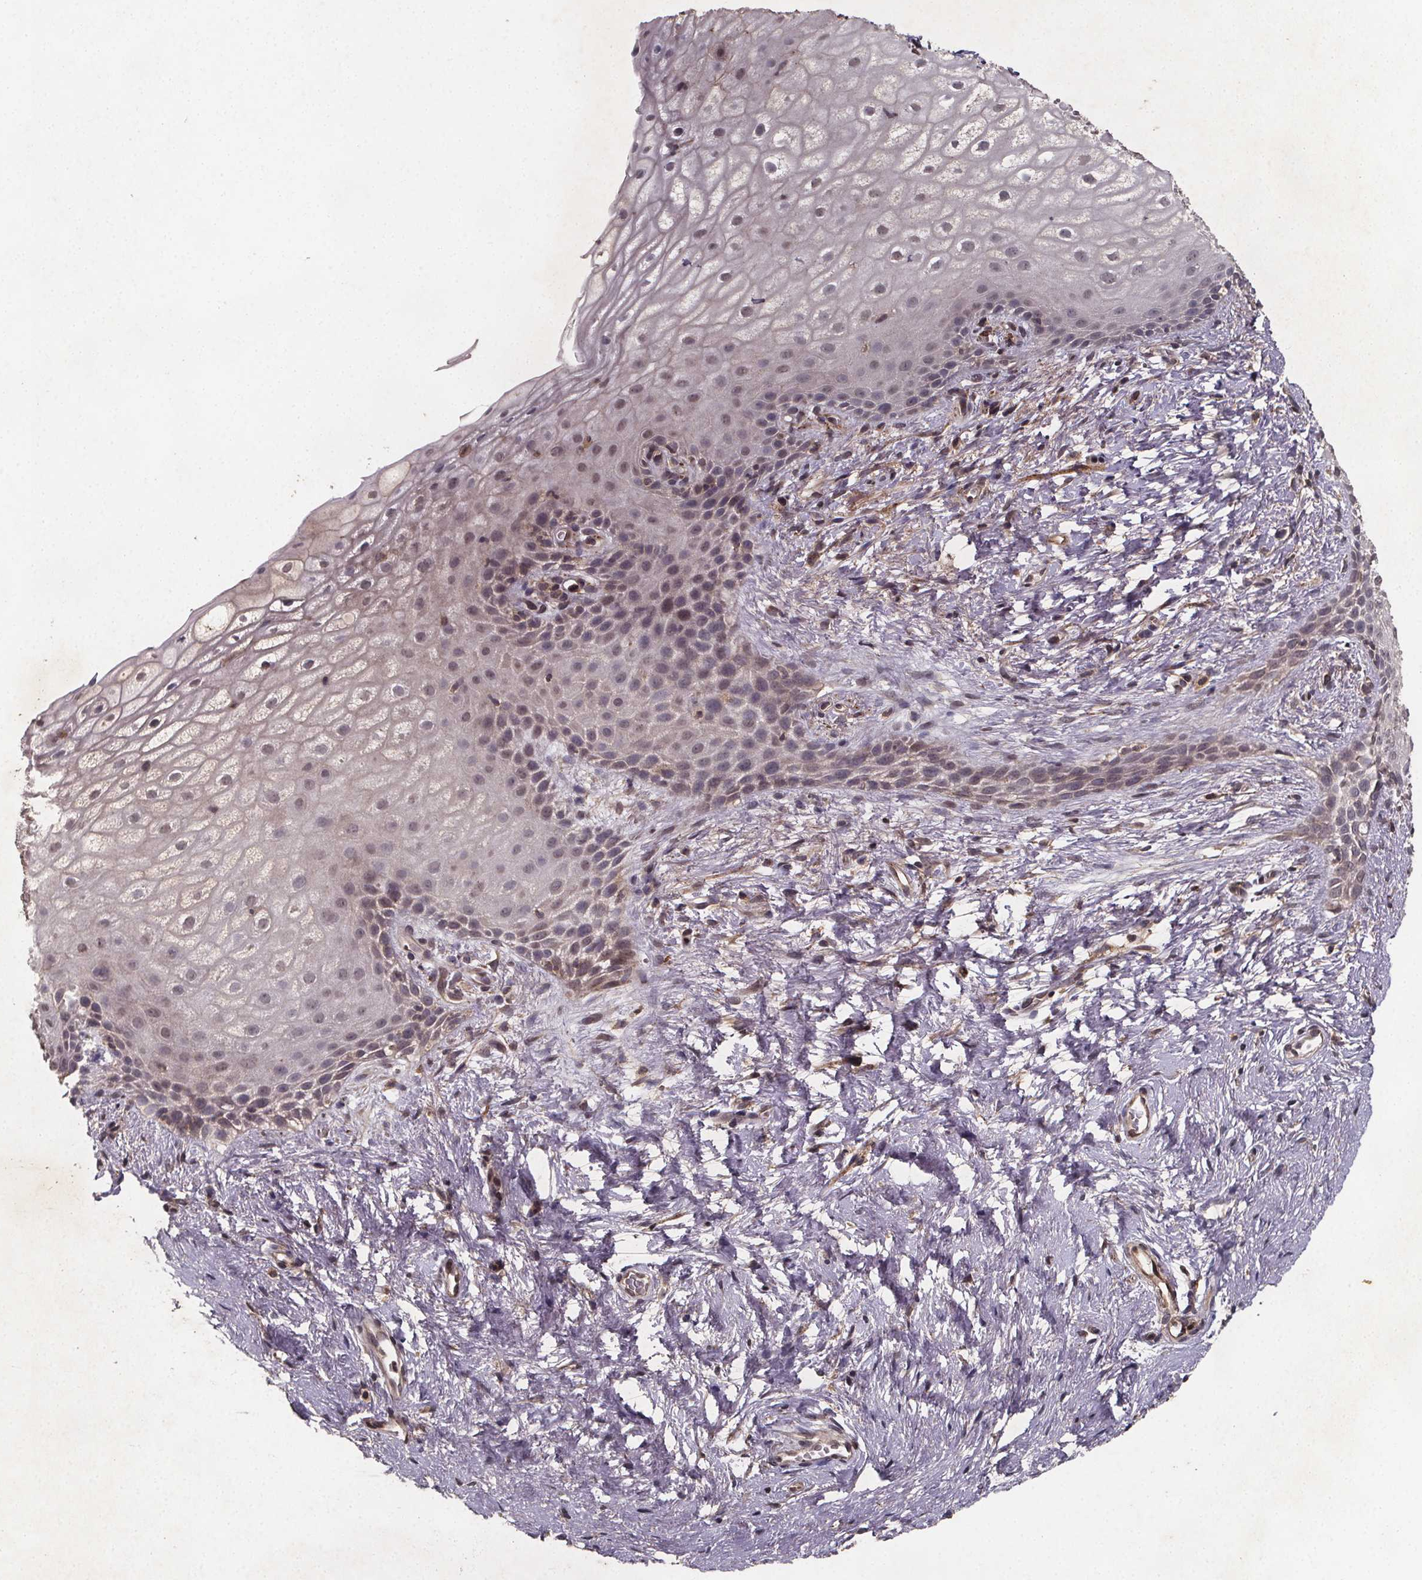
{"staining": {"intensity": "moderate", "quantity": "<25%", "location": "cytoplasmic/membranous"}, "tissue": "skin", "cell_type": "Epidermal cells", "image_type": "normal", "snomed": [{"axis": "morphology", "description": "Normal tissue, NOS"}, {"axis": "topography", "description": "Anal"}], "caption": "Skin stained with immunohistochemistry reveals moderate cytoplasmic/membranous expression in about <25% of epidermal cells. (DAB (3,3'-diaminobenzidine) = brown stain, brightfield microscopy at high magnification).", "gene": "PIERCE2", "patient": {"sex": "female", "age": 46}}